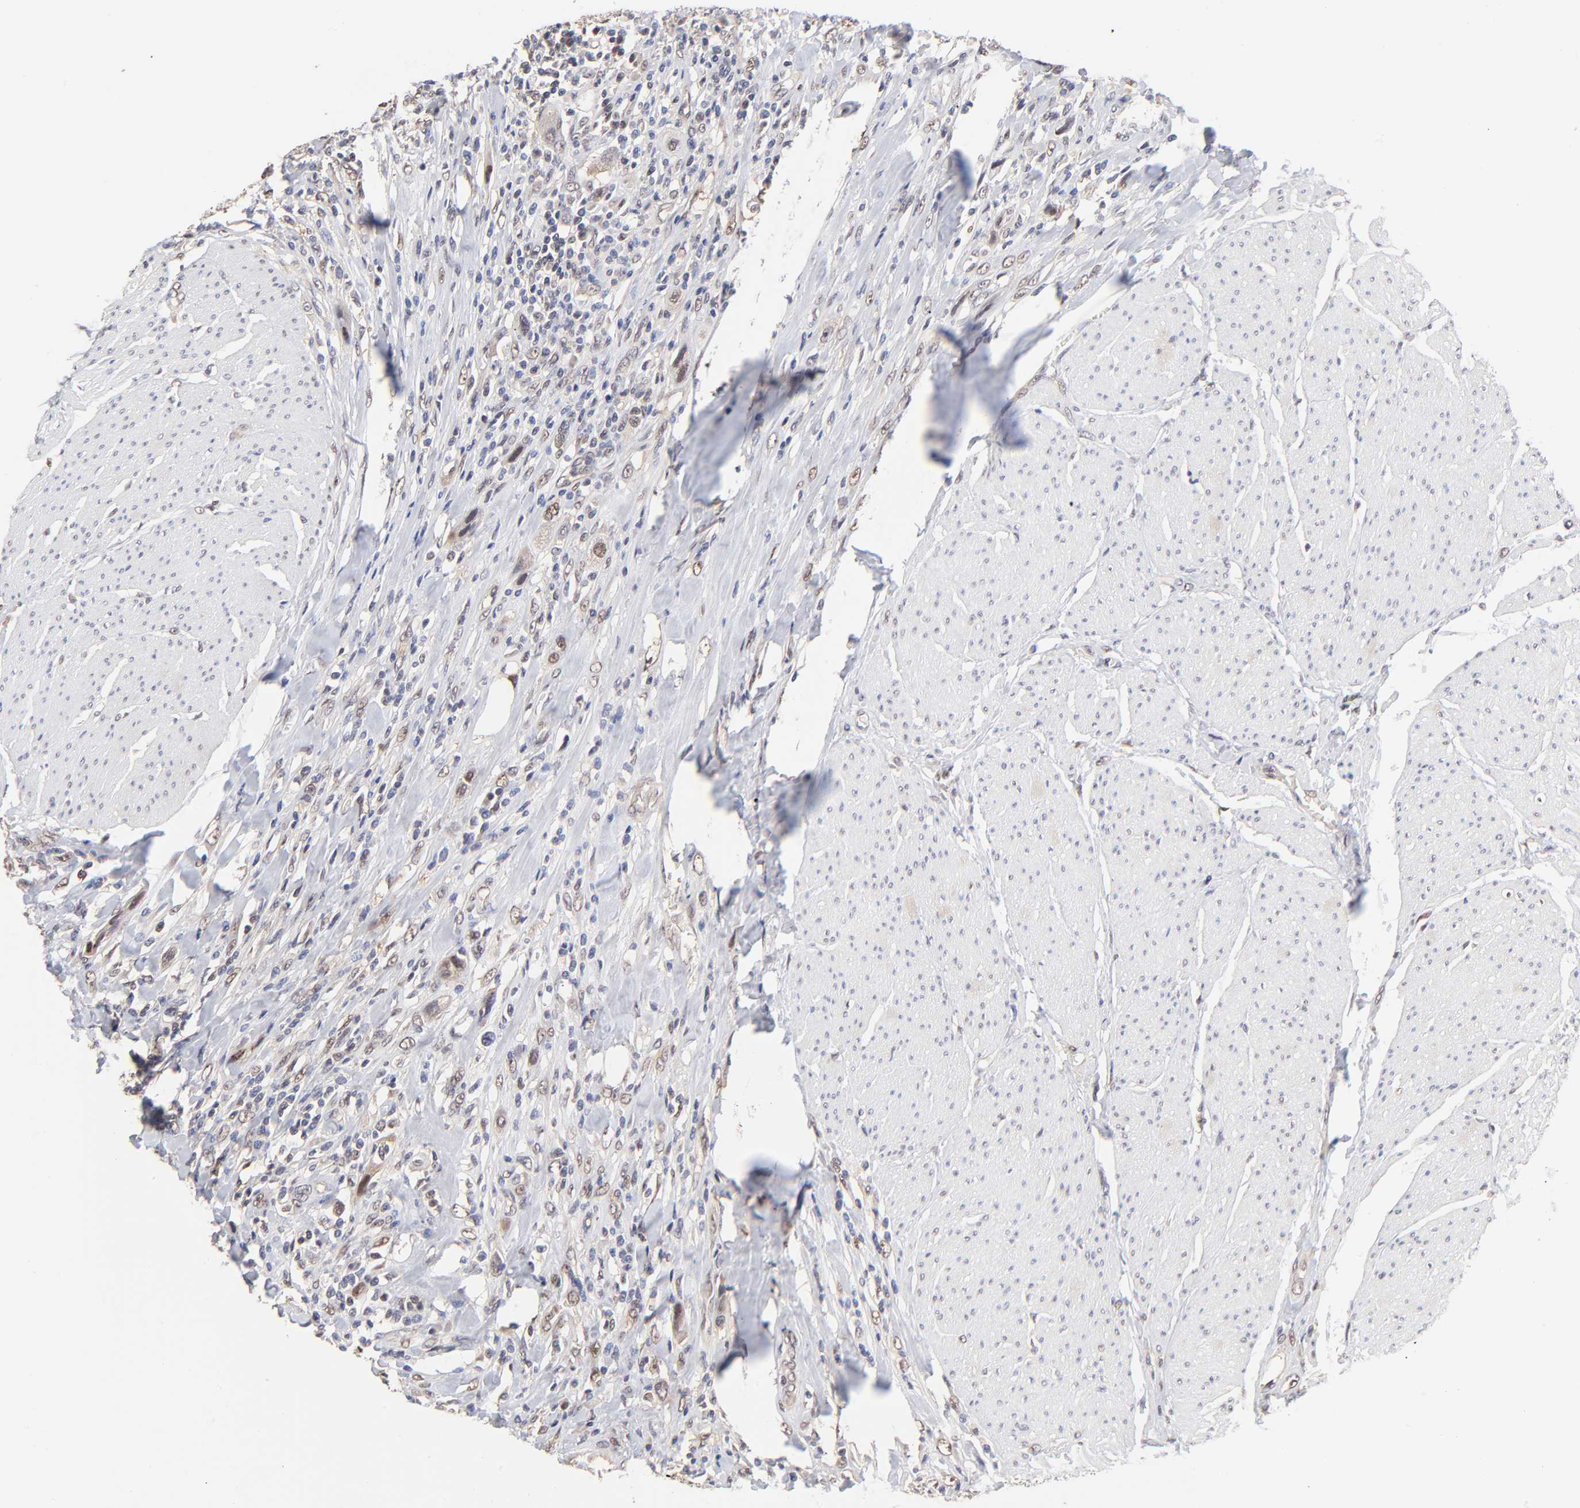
{"staining": {"intensity": "weak", "quantity": "<25%", "location": "nuclear"}, "tissue": "urothelial cancer", "cell_type": "Tumor cells", "image_type": "cancer", "snomed": [{"axis": "morphology", "description": "Urothelial carcinoma, High grade"}, {"axis": "topography", "description": "Urinary bladder"}], "caption": "This photomicrograph is of urothelial cancer stained with immunohistochemistry to label a protein in brown with the nuclei are counter-stained blue. There is no staining in tumor cells.", "gene": "PSMC4", "patient": {"sex": "male", "age": 50}}